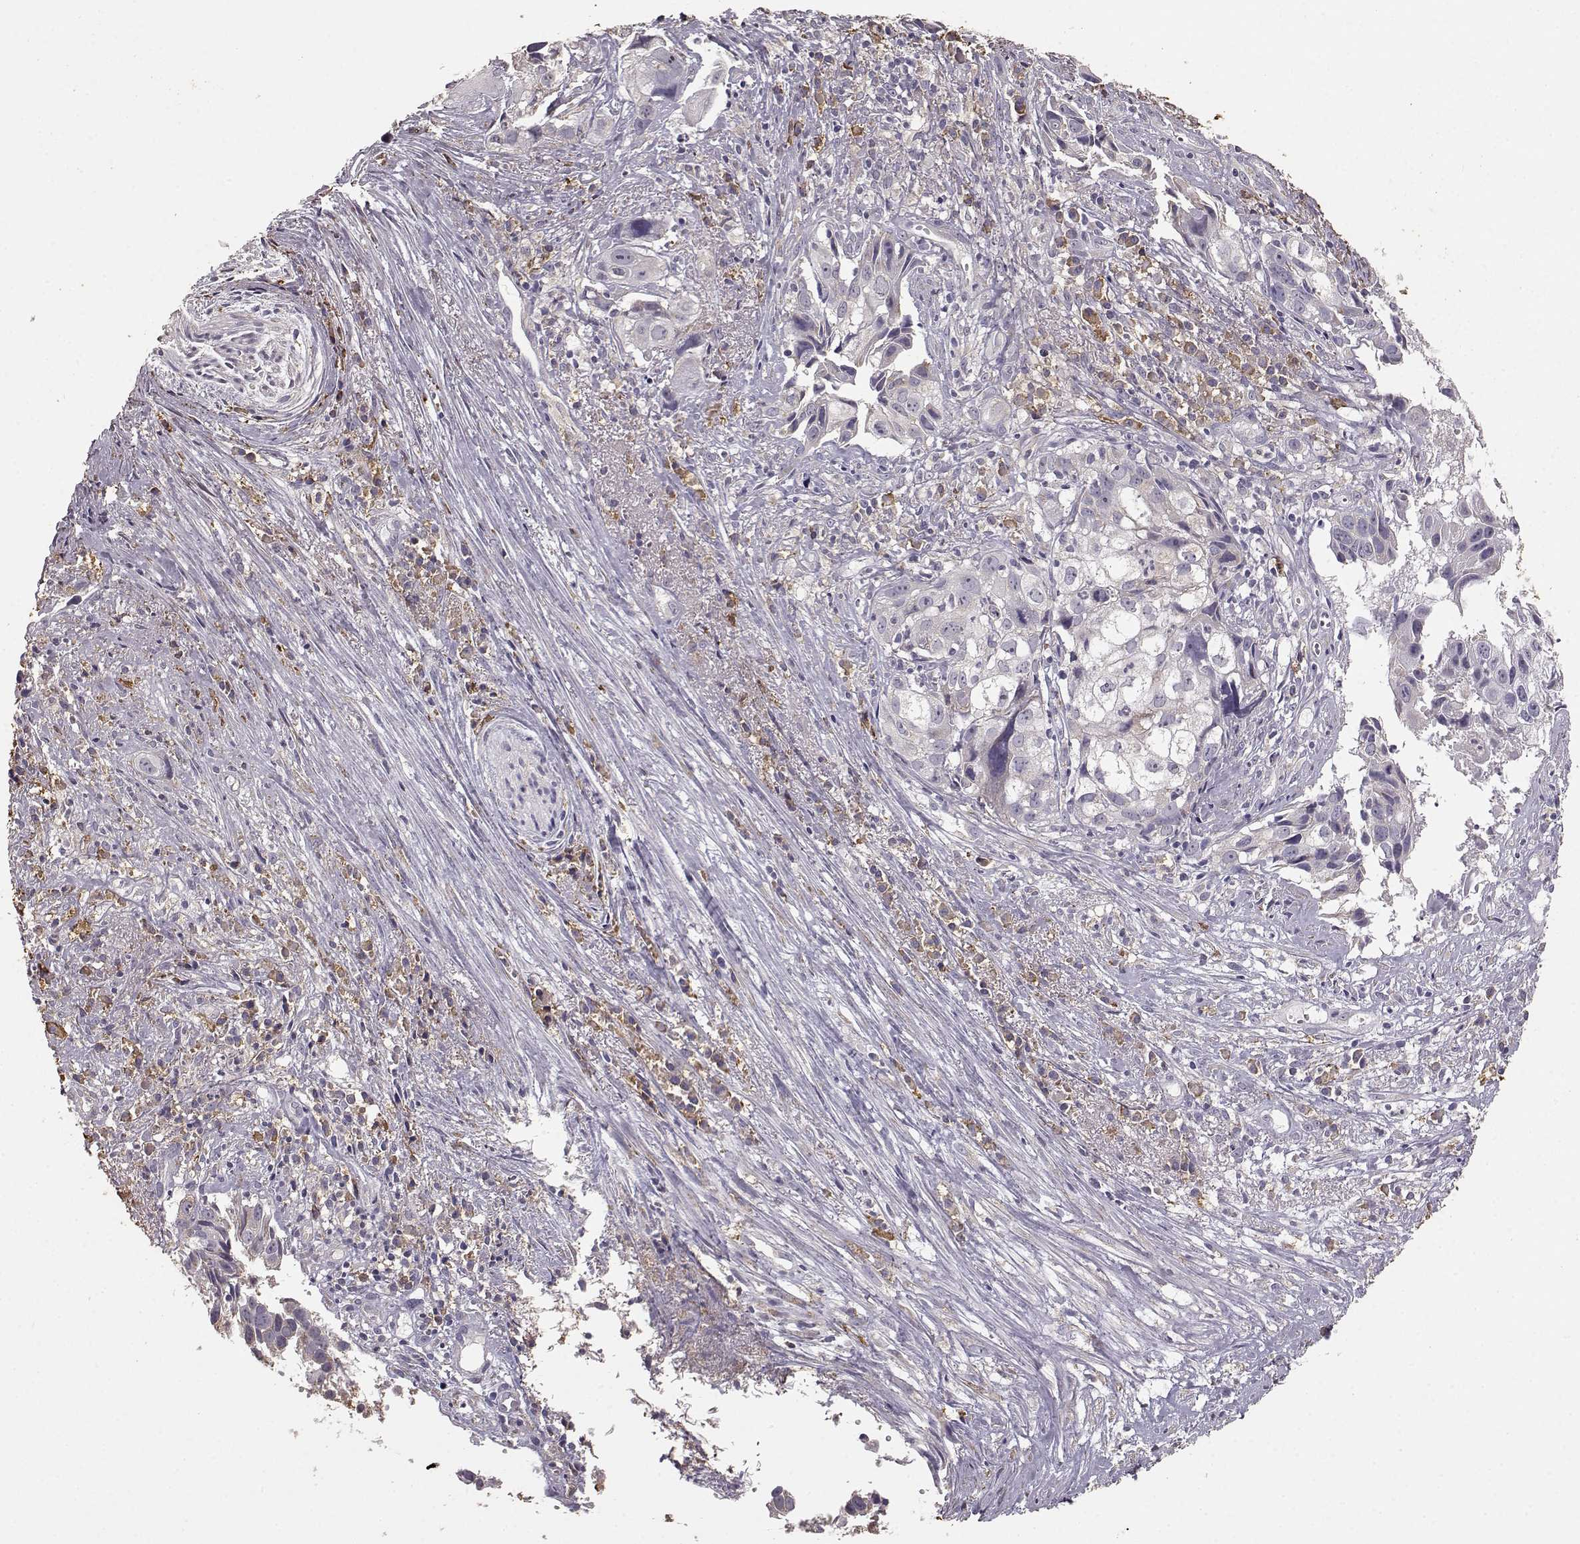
{"staining": {"intensity": "negative", "quantity": "none", "location": "none"}, "tissue": "cervical cancer", "cell_type": "Tumor cells", "image_type": "cancer", "snomed": [{"axis": "morphology", "description": "Squamous cell carcinoma, NOS"}, {"axis": "topography", "description": "Cervix"}], "caption": "Tumor cells are negative for protein expression in human cervical cancer.", "gene": "GABRG3", "patient": {"sex": "female", "age": 53}}